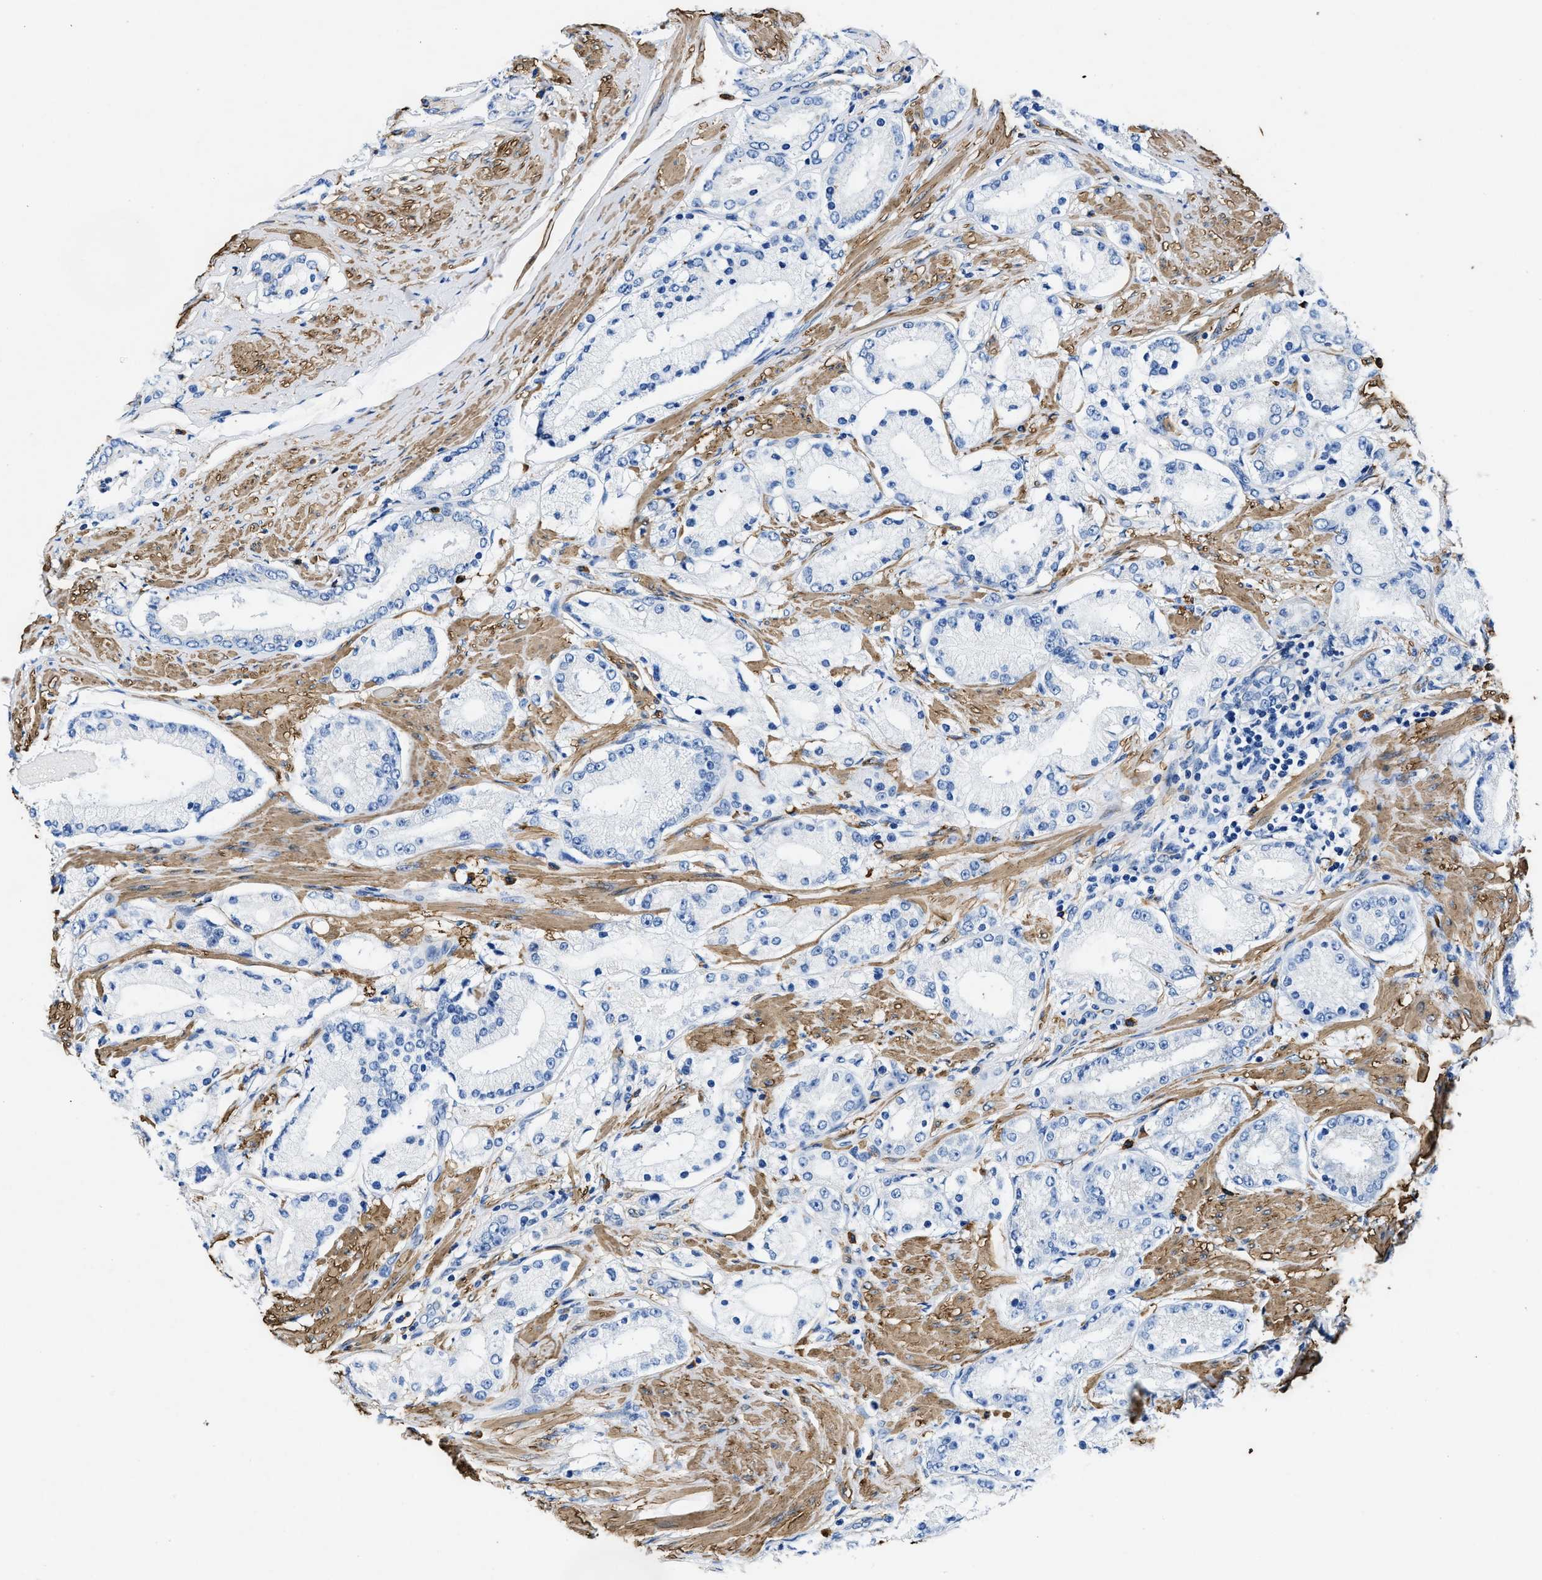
{"staining": {"intensity": "negative", "quantity": "none", "location": "none"}, "tissue": "prostate cancer", "cell_type": "Tumor cells", "image_type": "cancer", "snomed": [{"axis": "morphology", "description": "Adenocarcinoma, Low grade"}, {"axis": "topography", "description": "Prostate"}], "caption": "Immunohistochemistry of human prostate cancer (adenocarcinoma (low-grade)) reveals no staining in tumor cells.", "gene": "TEX261", "patient": {"sex": "male", "age": 63}}